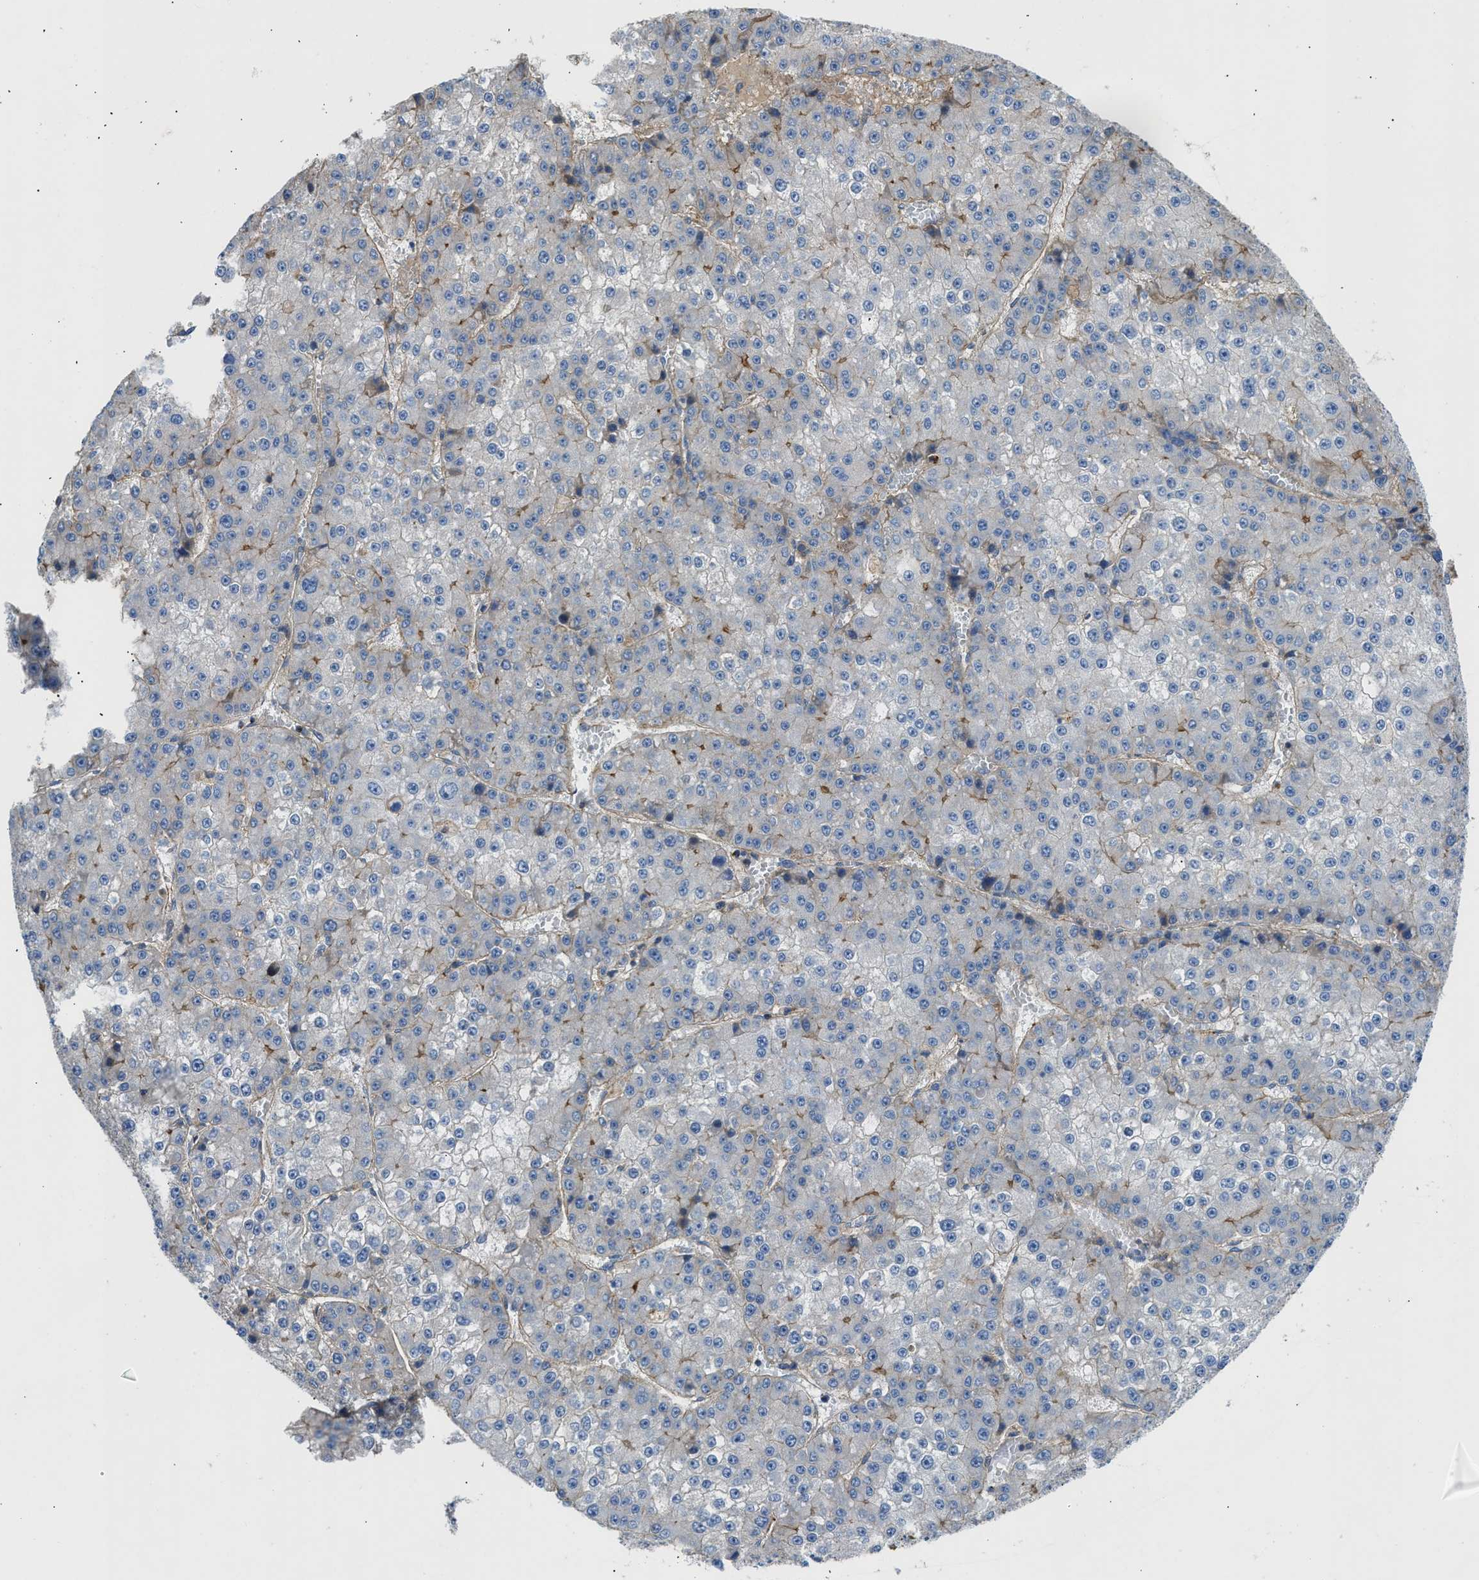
{"staining": {"intensity": "moderate", "quantity": "<25%", "location": "cytoplasmic/membranous"}, "tissue": "liver cancer", "cell_type": "Tumor cells", "image_type": "cancer", "snomed": [{"axis": "morphology", "description": "Carcinoma, Hepatocellular, NOS"}, {"axis": "topography", "description": "Liver"}], "caption": "This photomicrograph reveals hepatocellular carcinoma (liver) stained with immunohistochemistry (IHC) to label a protein in brown. The cytoplasmic/membranous of tumor cells show moderate positivity for the protein. Nuclei are counter-stained blue.", "gene": "NYNRIN", "patient": {"sex": "female", "age": 73}}